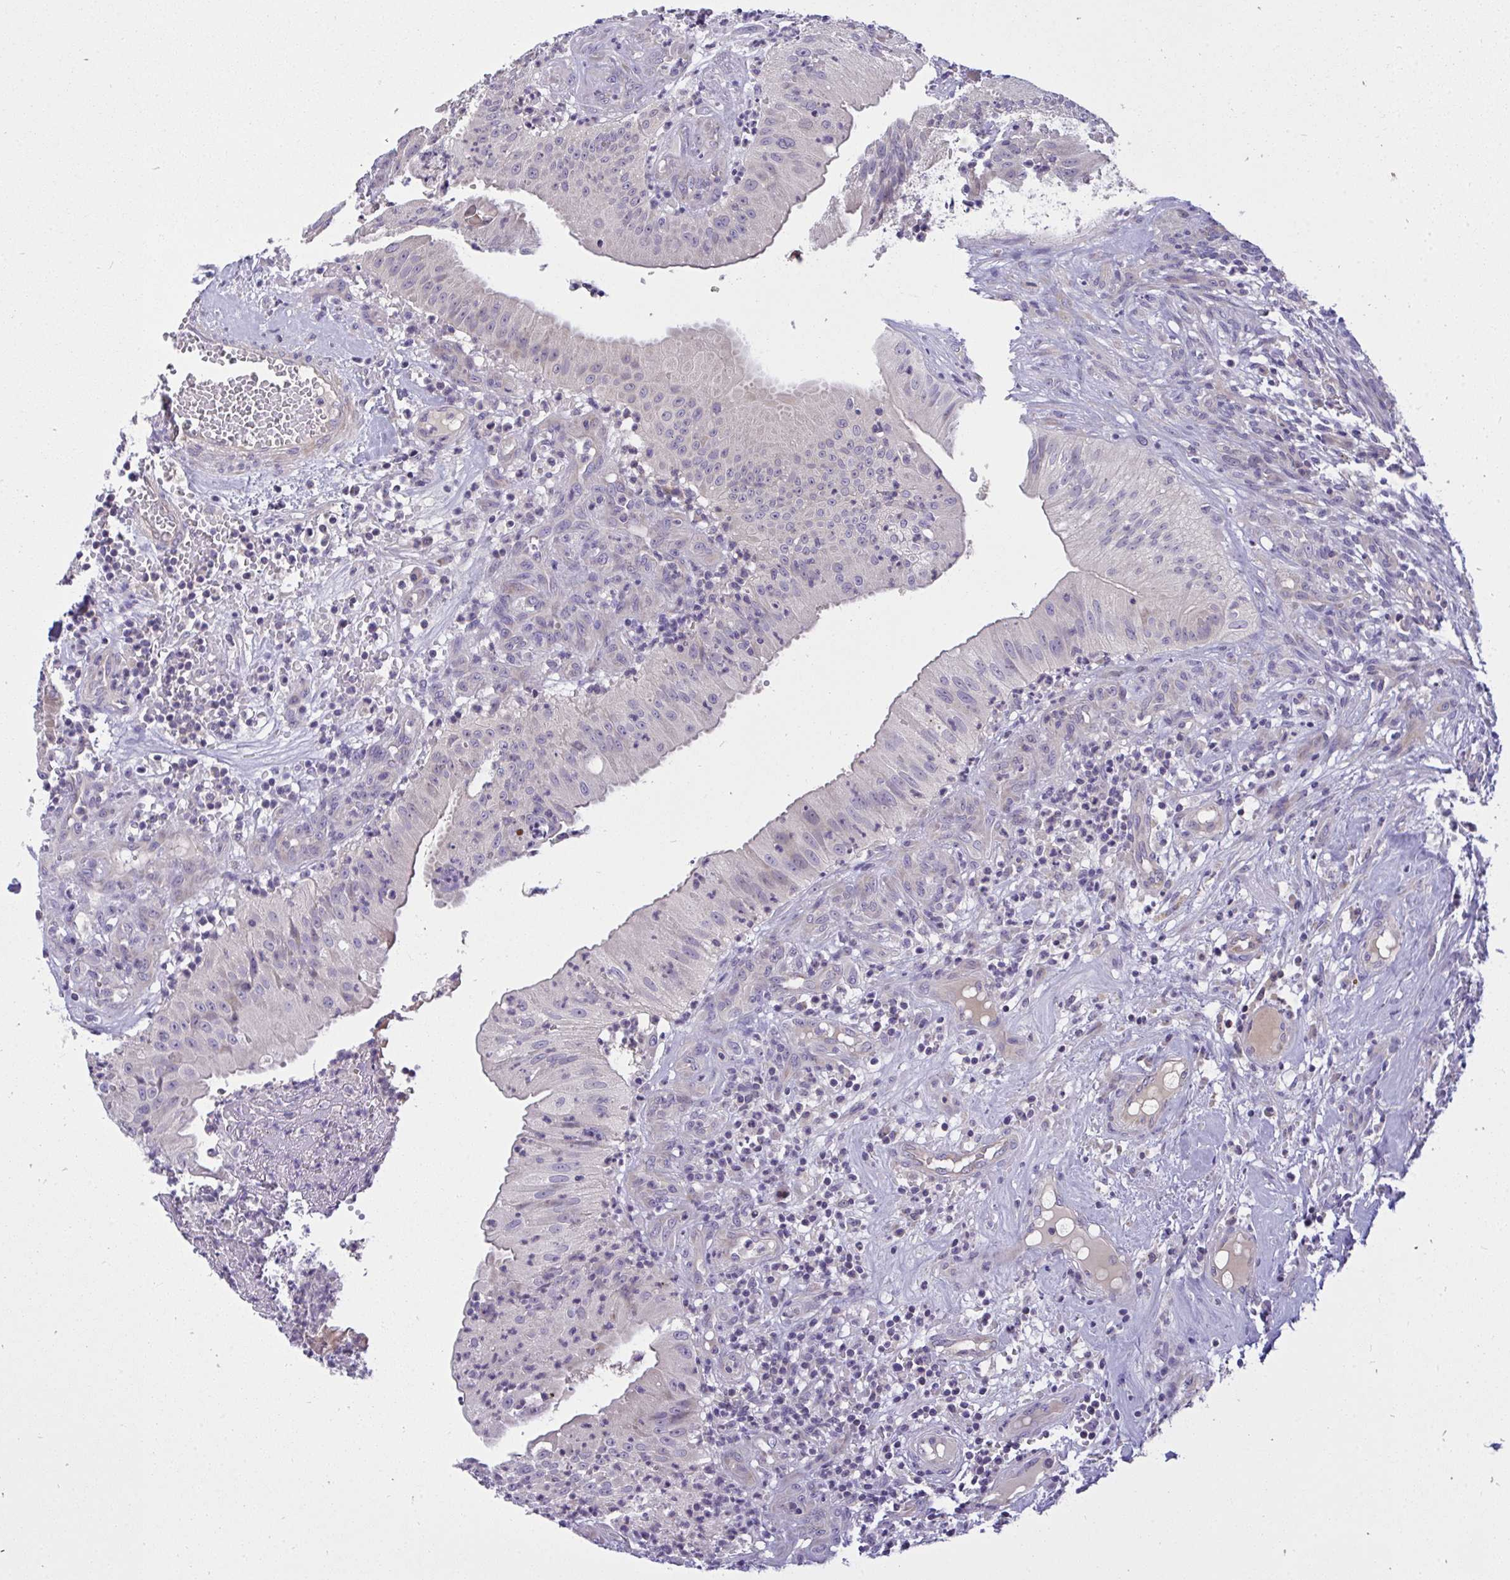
{"staining": {"intensity": "negative", "quantity": "none", "location": "none"}, "tissue": "head and neck cancer", "cell_type": "Tumor cells", "image_type": "cancer", "snomed": [{"axis": "morphology", "description": "Adenocarcinoma, NOS"}, {"axis": "topography", "description": "Head-Neck"}], "caption": "An IHC histopathology image of head and neck cancer is shown. There is no staining in tumor cells of head and neck cancer.", "gene": "C19orf54", "patient": {"sex": "male", "age": 44}}